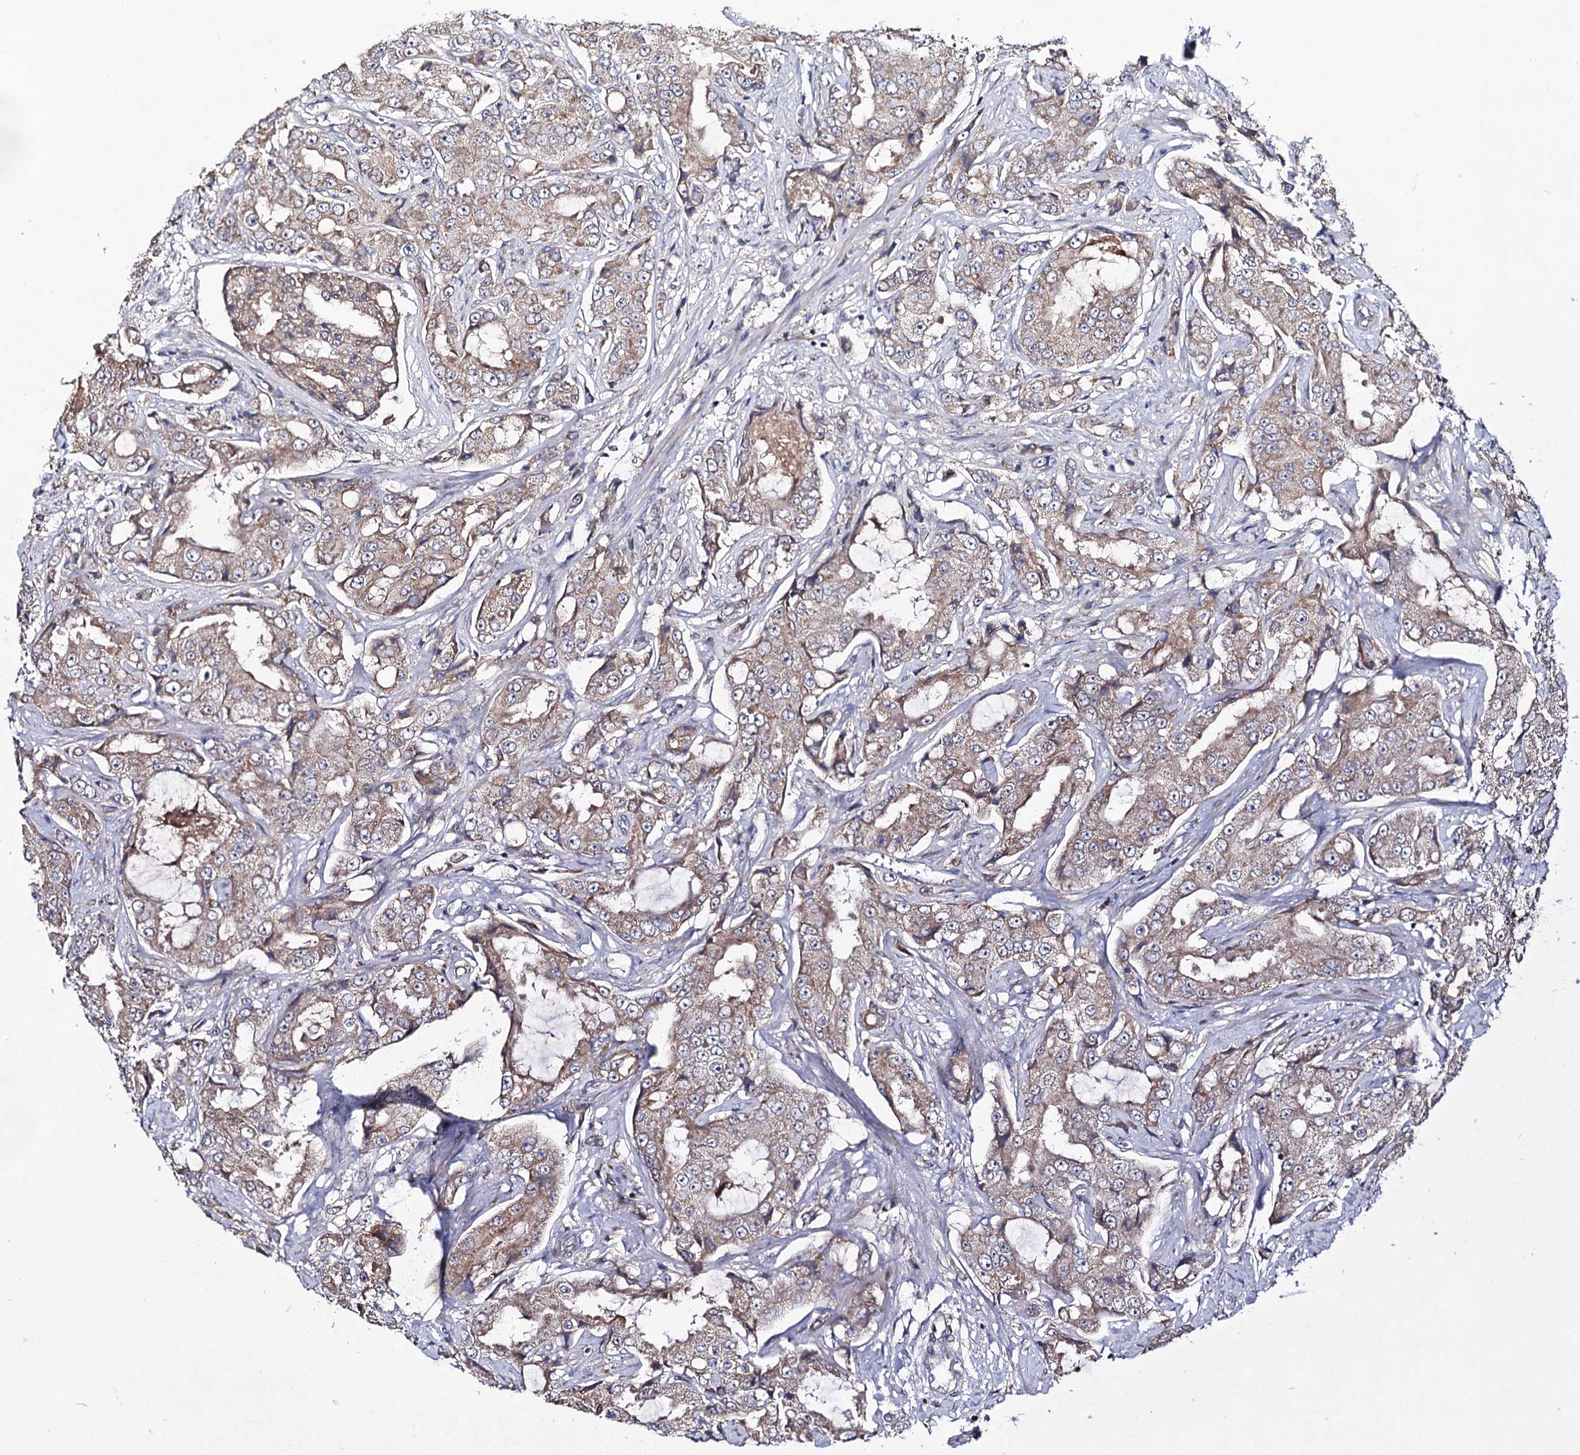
{"staining": {"intensity": "weak", "quantity": ">75%", "location": "cytoplasmic/membranous"}, "tissue": "prostate cancer", "cell_type": "Tumor cells", "image_type": "cancer", "snomed": [{"axis": "morphology", "description": "Adenocarcinoma, High grade"}, {"axis": "topography", "description": "Prostate"}], "caption": "Protein expression analysis of prostate cancer exhibits weak cytoplasmic/membranous expression in about >75% of tumor cells.", "gene": "VPS37D", "patient": {"sex": "male", "age": 73}}